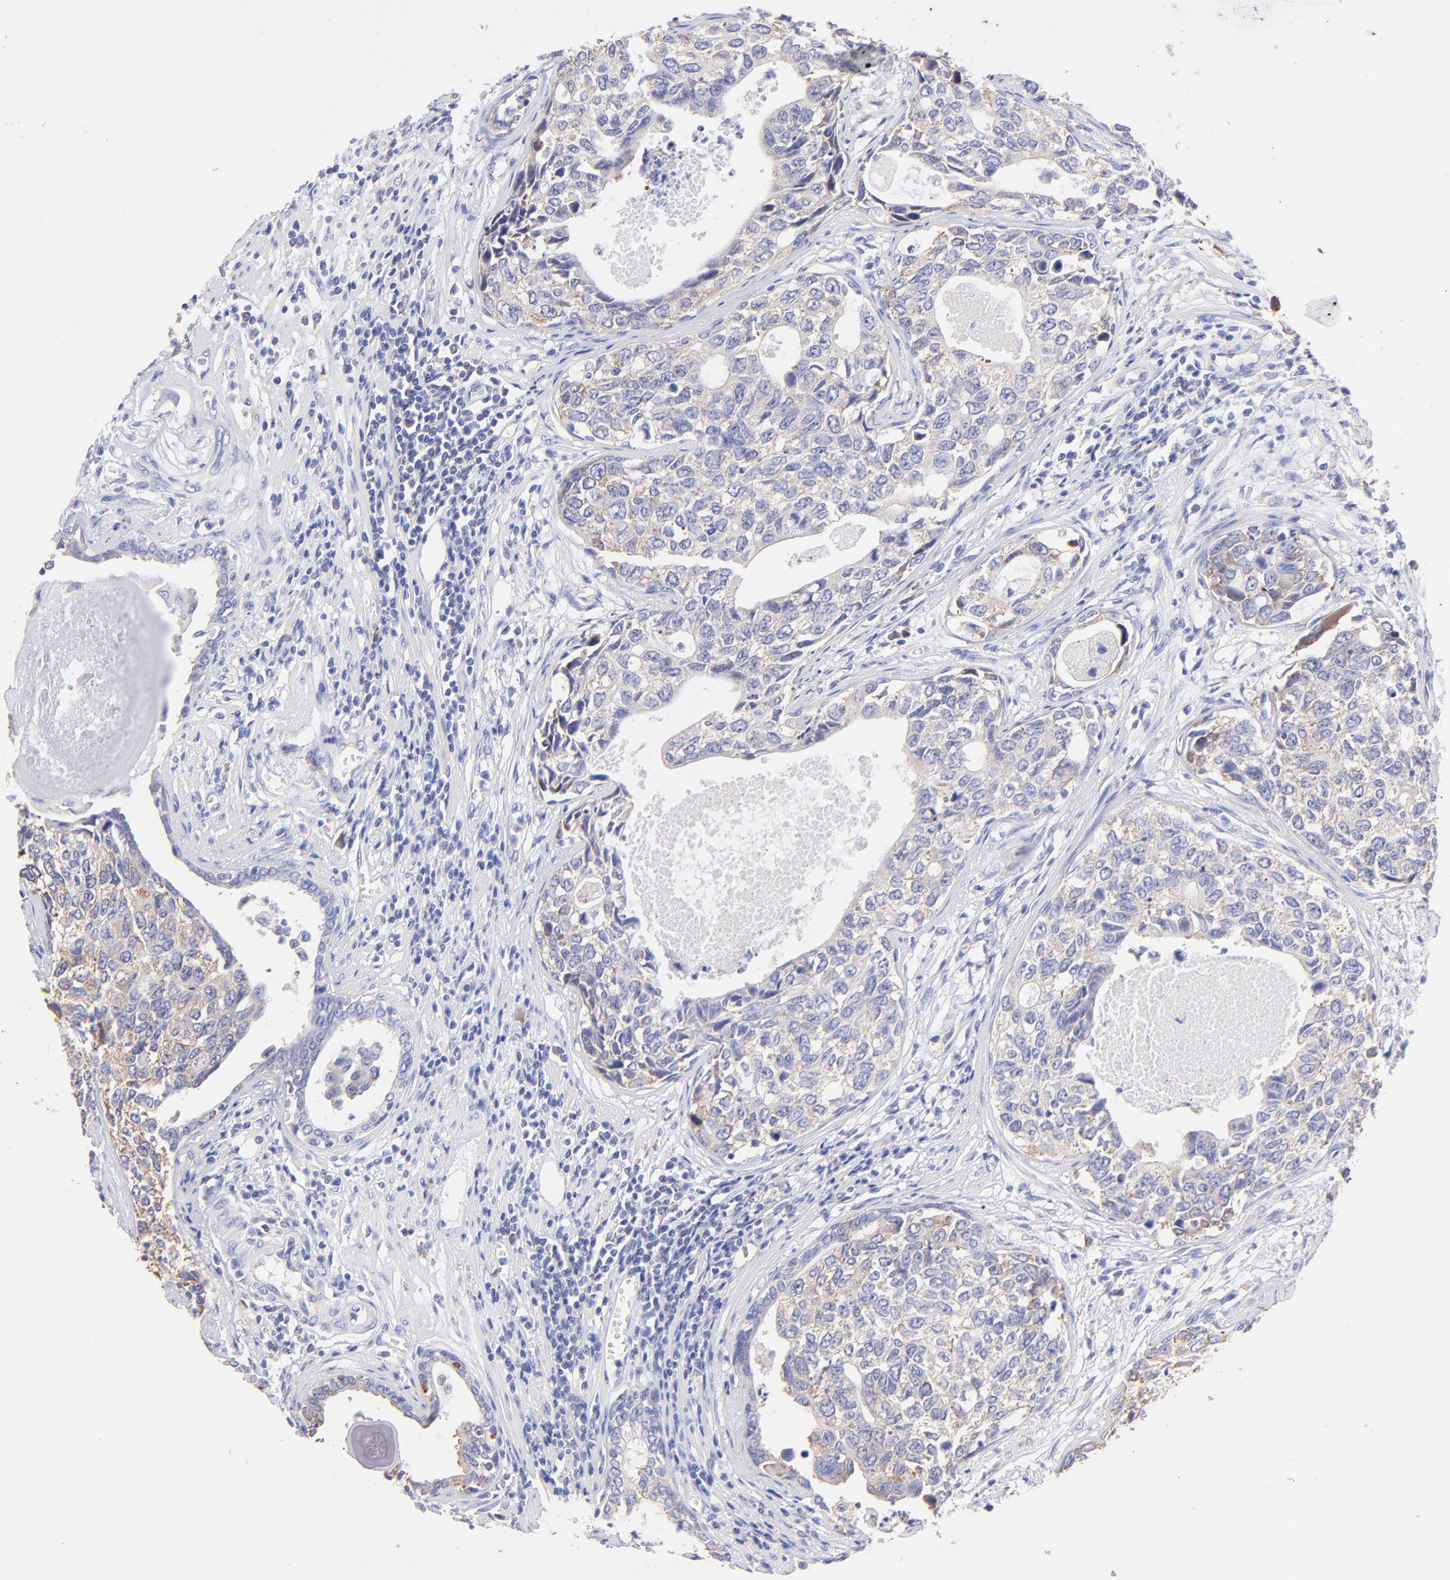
{"staining": {"intensity": "weak", "quantity": ">75%", "location": "cytoplasmic/membranous"}, "tissue": "urothelial cancer", "cell_type": "Tumor cells", "image_type": "cancer", "snomed": [{"axis": "morphology", "description": "Urothelial carcinoma, High grade"}, {"axis": "topography", "description": "Urinary bladder"}], "caption": "Protein staining by immunohistochemistry reveals weak cytoplasmic/membranous expression in about >75% of tumor cells in urothelial cancer.", "gene": "RPL30", "patient": {"sex": "male", "age": 81}}